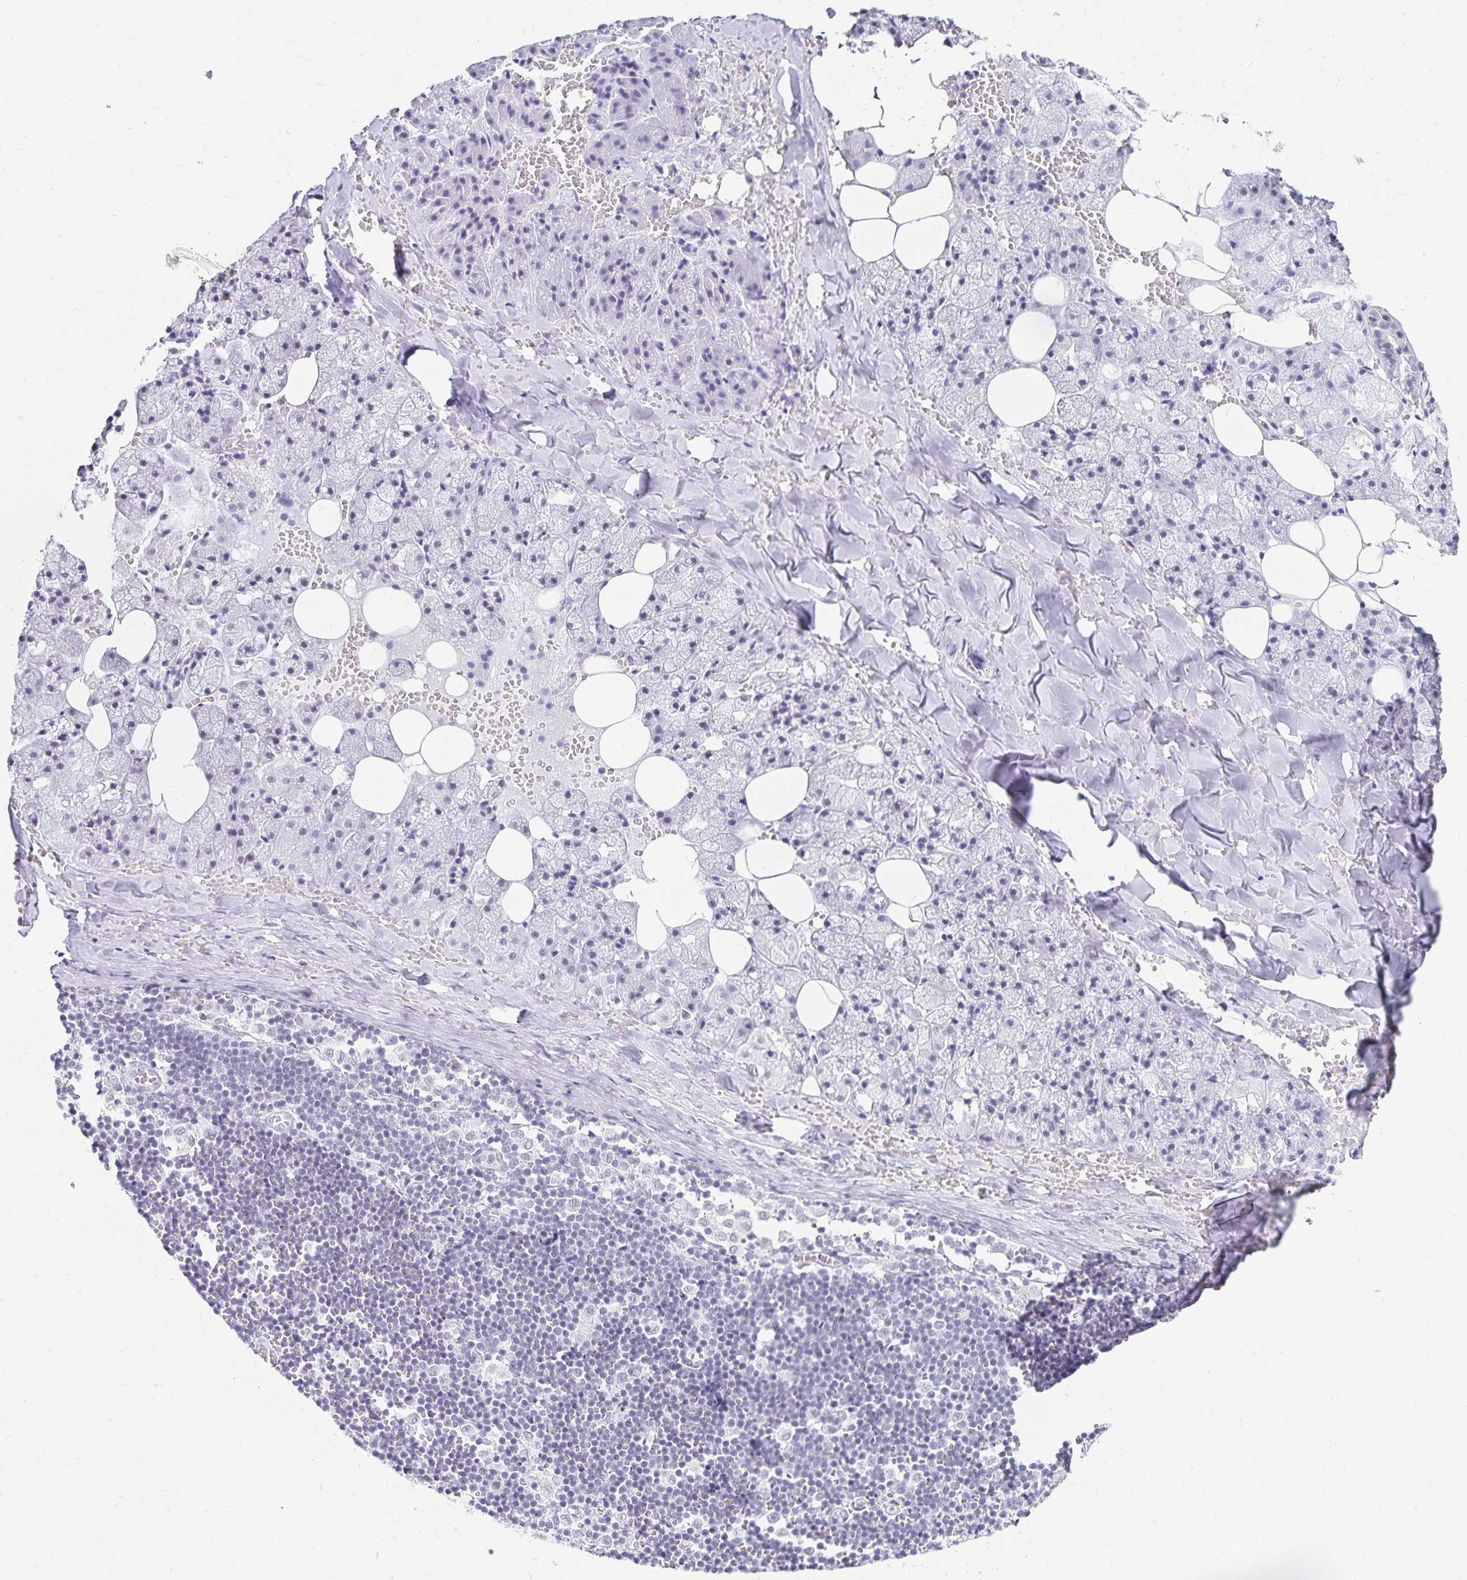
{"staining": {"intensity": "negative", "quantity": "none", "location": "none"}, "tissue": "salivary gland", "cell_type": "Glandular cells", "image_type": "normal", "snomed": [{"axis": "morphology", "description": "Normal tissue, NOS"}, {"axis": "topography", "description": "Salivary gland"}, {"axis": "topography", "description": "Peripheral nerve tissue"}], "caption": "An image of human salivary gland is negative for staining in glandular cells. (DAB immunohistochemistry visualized using brightfield microscopy, high magnification).", "gene": "C20orf85", "patient": {"sex": "male", "age": 38}}